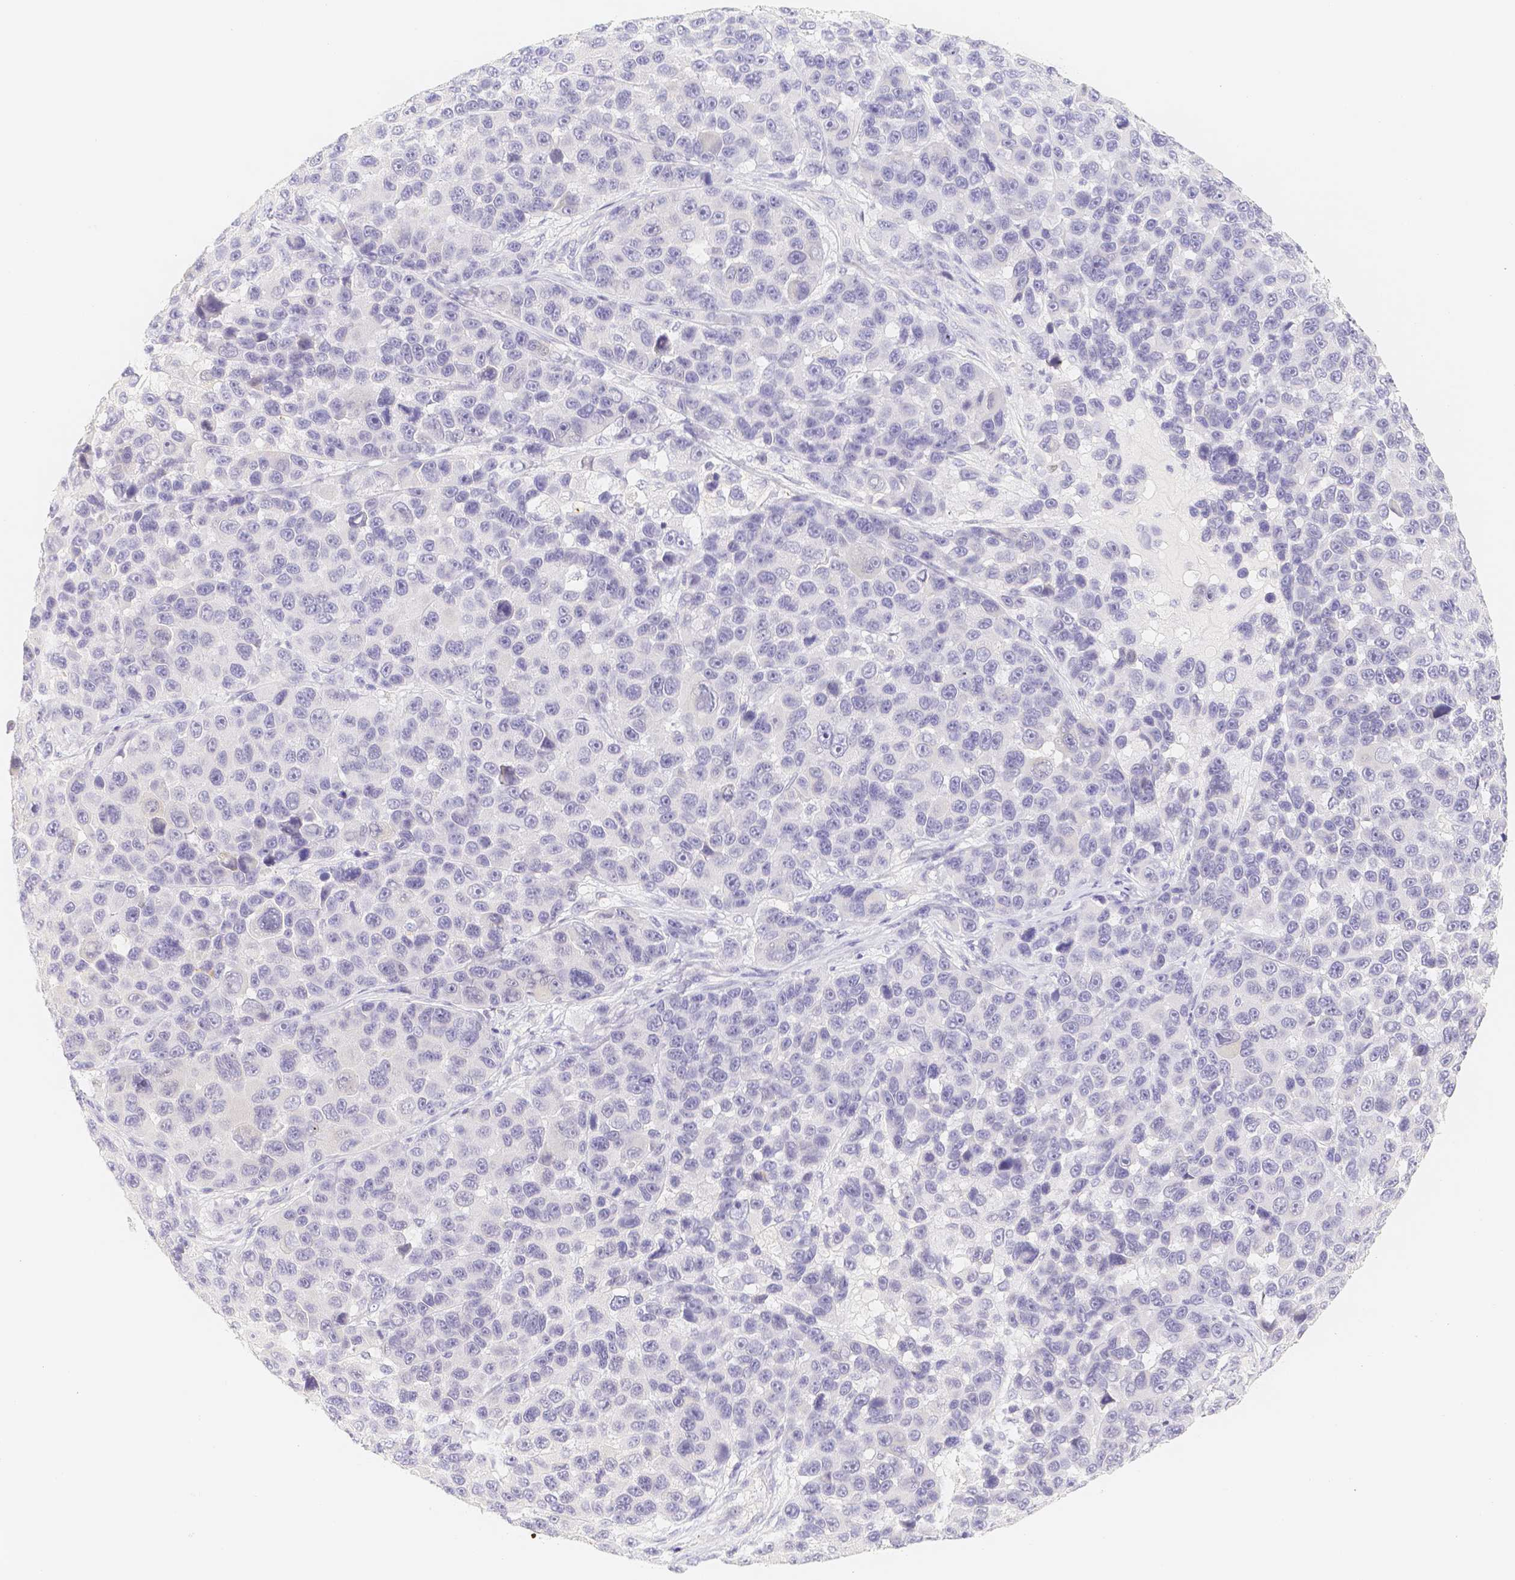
{"staining": {"intensity": "negative", "quantity": "none", "location": "none"}, "tissue": "melanoma", "cell_type": "Tumor cells", "image_type": "cancer", "snomed": [{"axis": "morphology", "description": "Malignant melanoma, NOS"}, {"axis": "topography", "description": "Skin"}], "caption": "Immunohistochemistry (IHC) histopathology image of neoplastic tissue: melanoma stained with DAB demonstrates no significant protein positivity in tumor cells.", "gene": "PADI4", "patient": {"sex": "male", "age": 53}}